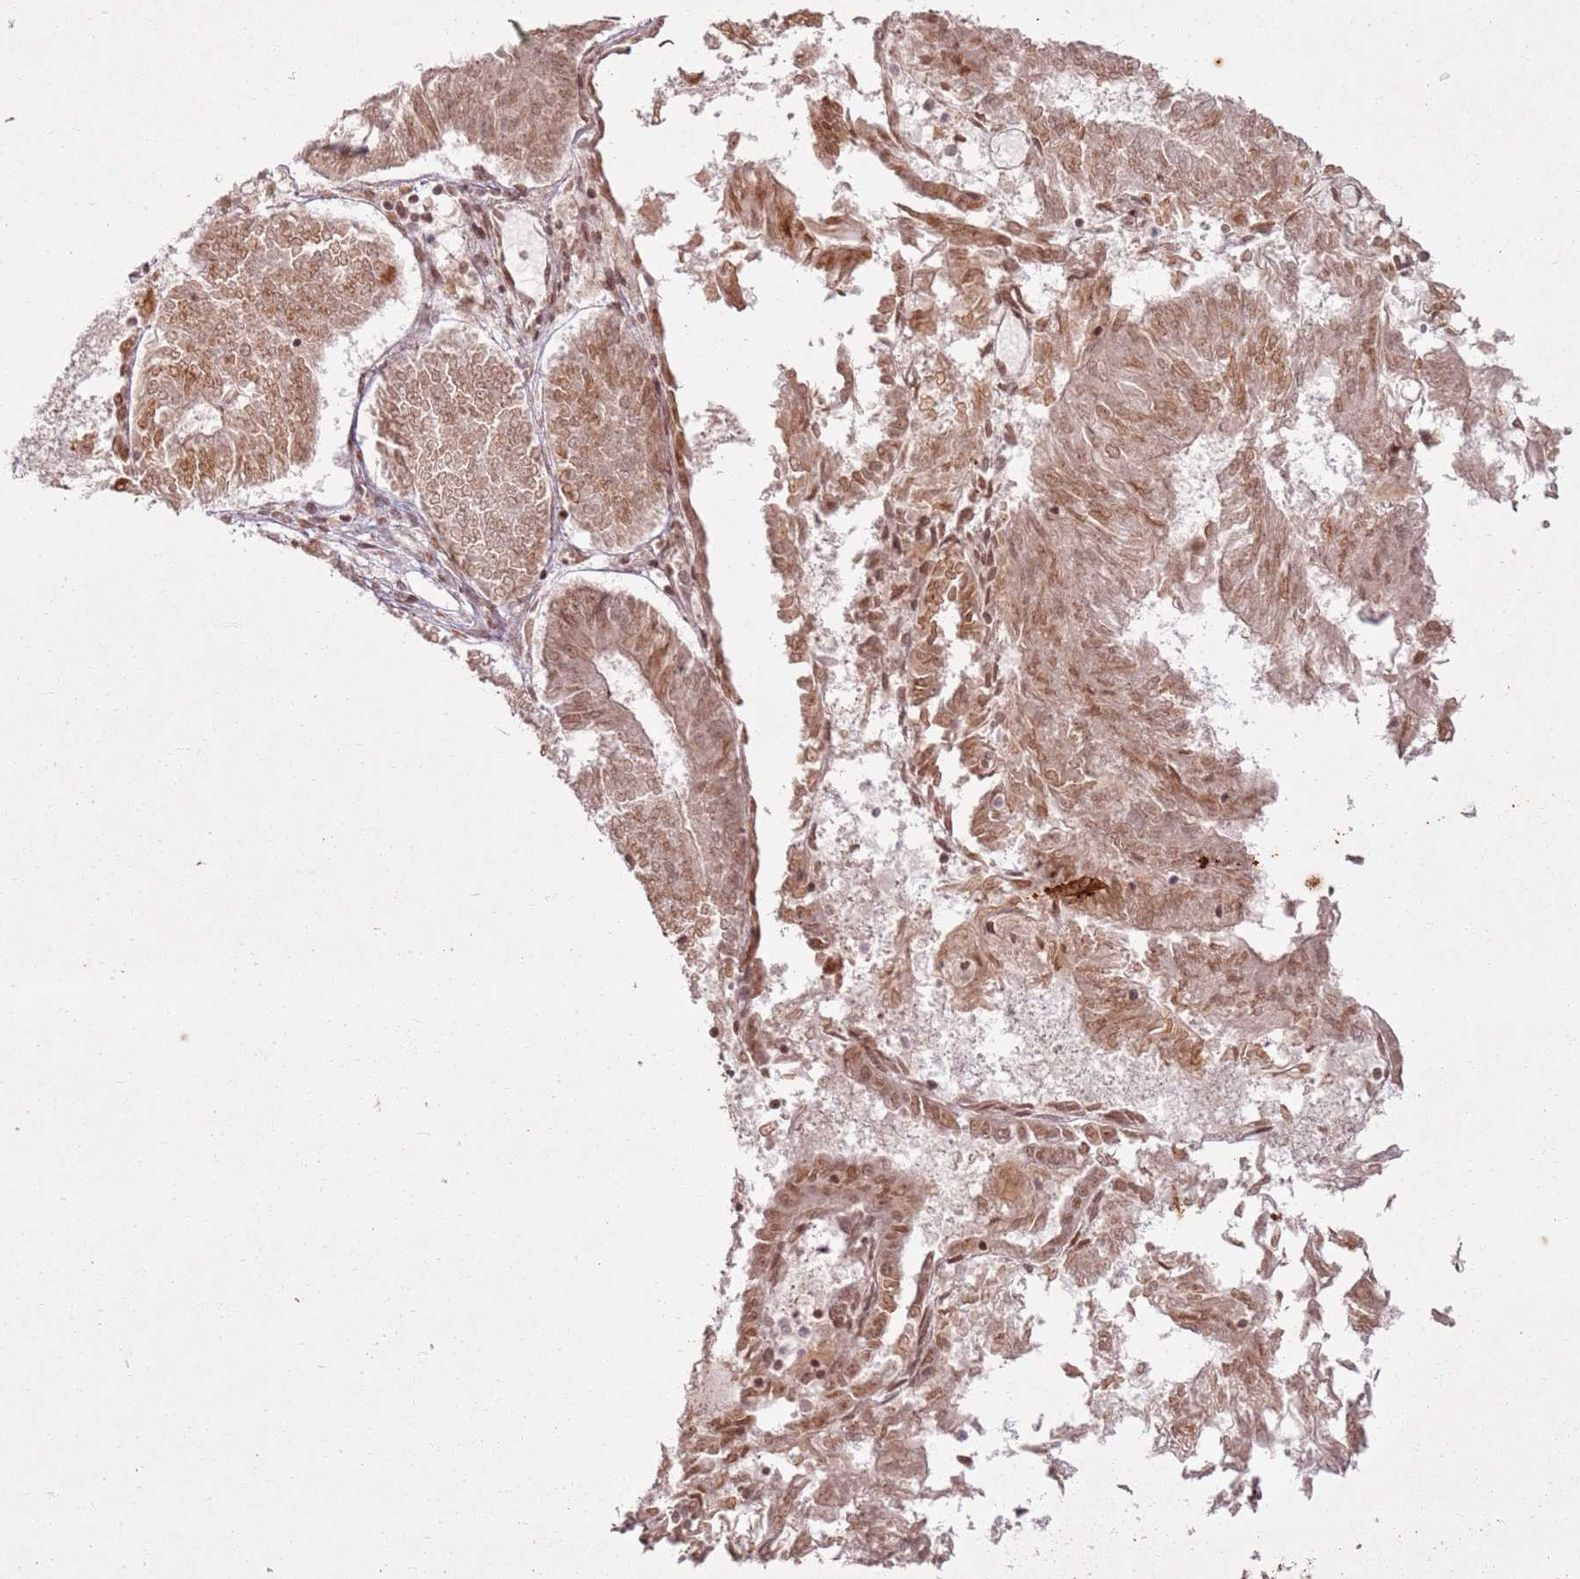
{"staining": {"intensity": "moderate", "quantity": ">75%", "location": "cytoplasmic/membranous,nuclear"}, "tissue": "endometrial cancer", "cell_type": "Tumor cells", "image_type": "cancer", "snomed": [{"axis": "morphology", "description": "Adenocarcinoma, NOS"}, {"axis": "topography", "description": "Endometrium"}], "caption": "Endometrial cancer stained for a protein shows moderate cytoplasmic/membranous and nuclear positivity in tumor cells.", "gene": "KLHL36", "patient": {"sex": "female", "age": 58}}